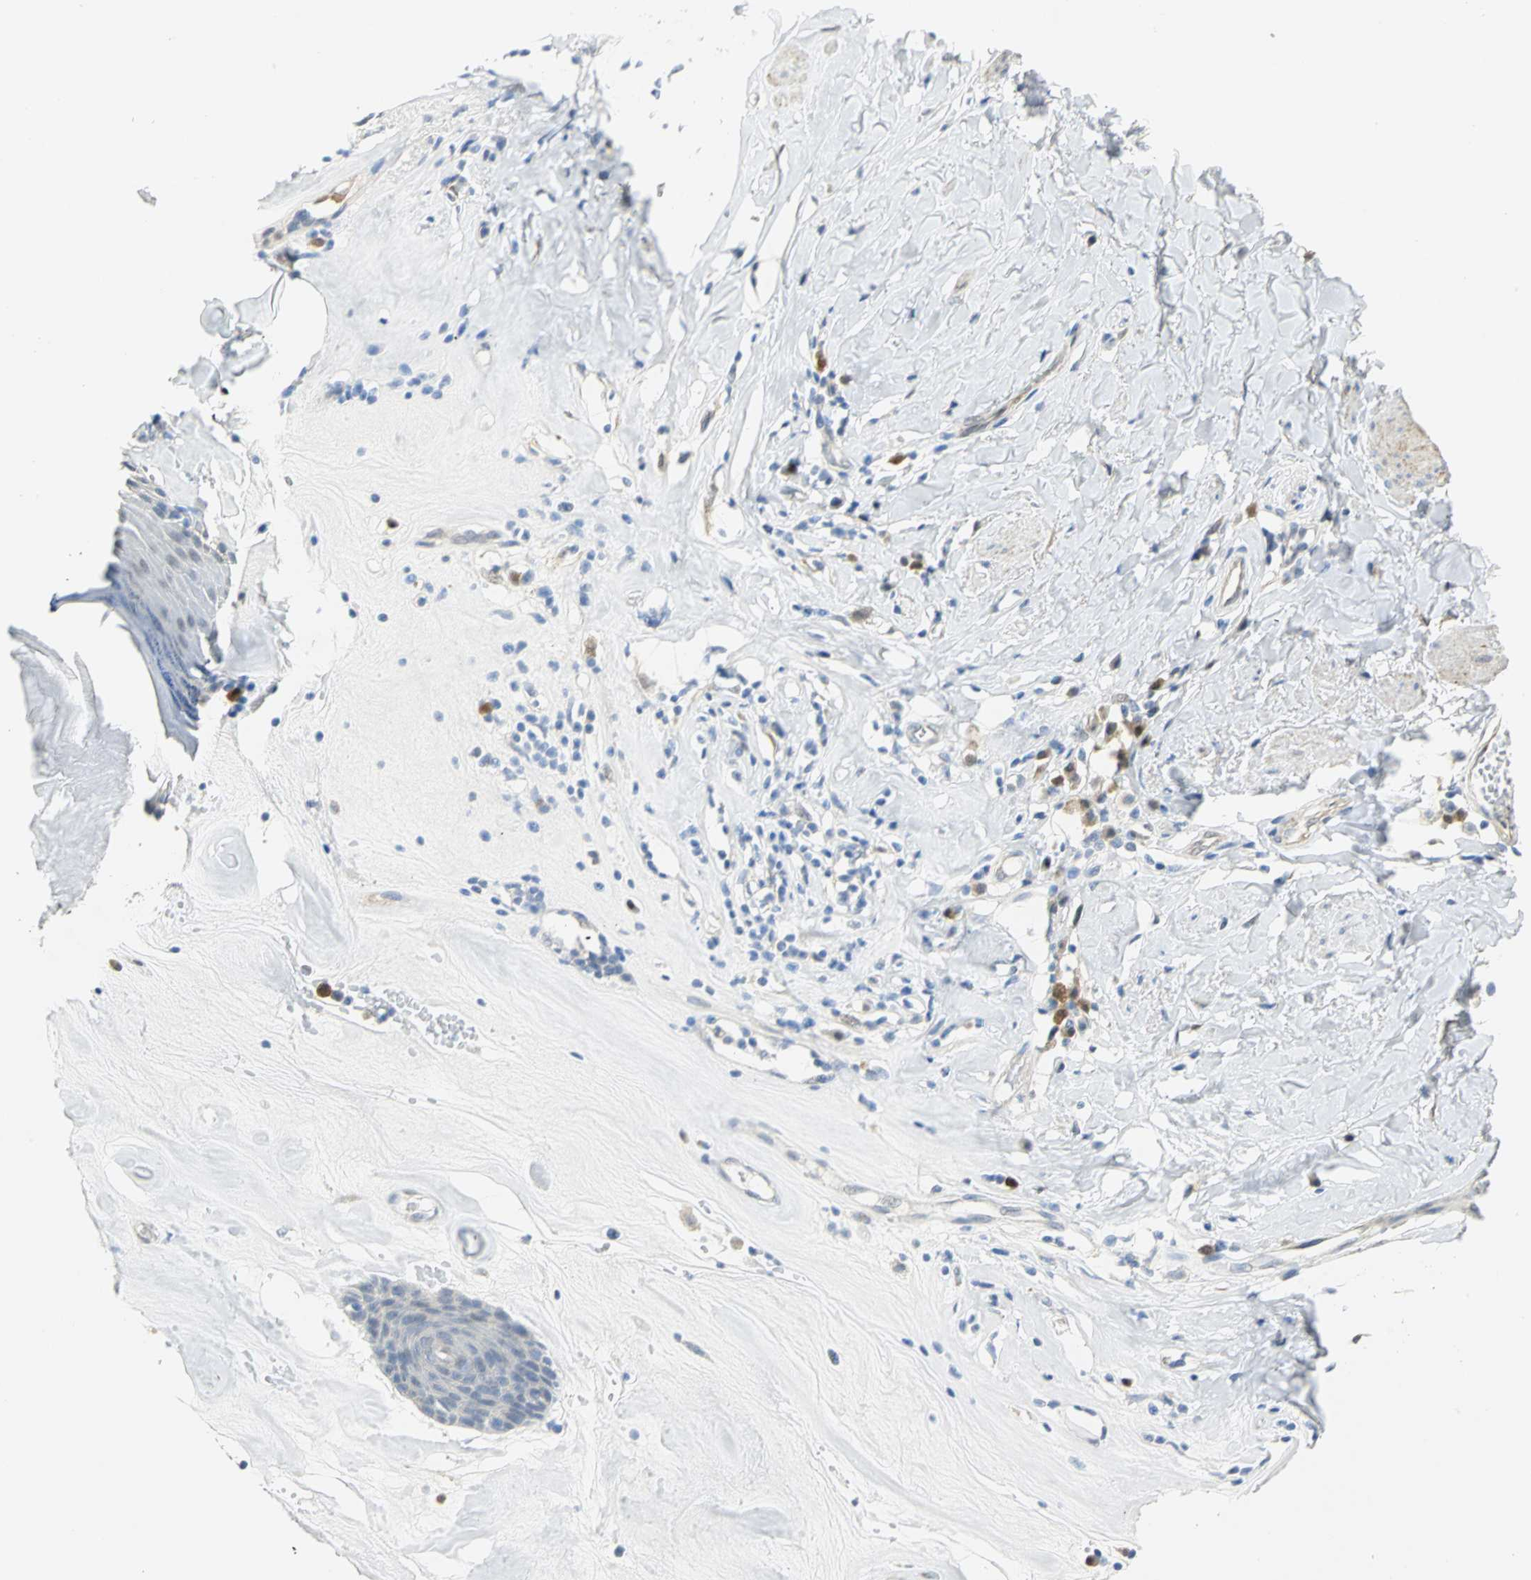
{"staining": {"intensity": "weak", "quantity": "<25%", "location": "cytoplasmic/membranous"}, "tissue": "skin", "cell_type": "Epidermal cells", "image_type": "normal", "snomed": [{"axis": "morphology", "description": "Normal tissue, NOS"}, {"axis": "morphology", "description": "Inflammation, NOS"}, {"axis": "topography", "description": "Vulva"}], "caption": "There is no significant positivity in epidermal cells of skin. (DAB (3,3'-diaminobenzidine) immunohistochemistry with hematoxylin counter stain).", "gene": "PGM3", "patient": {"sex": "female", "age": 84}}